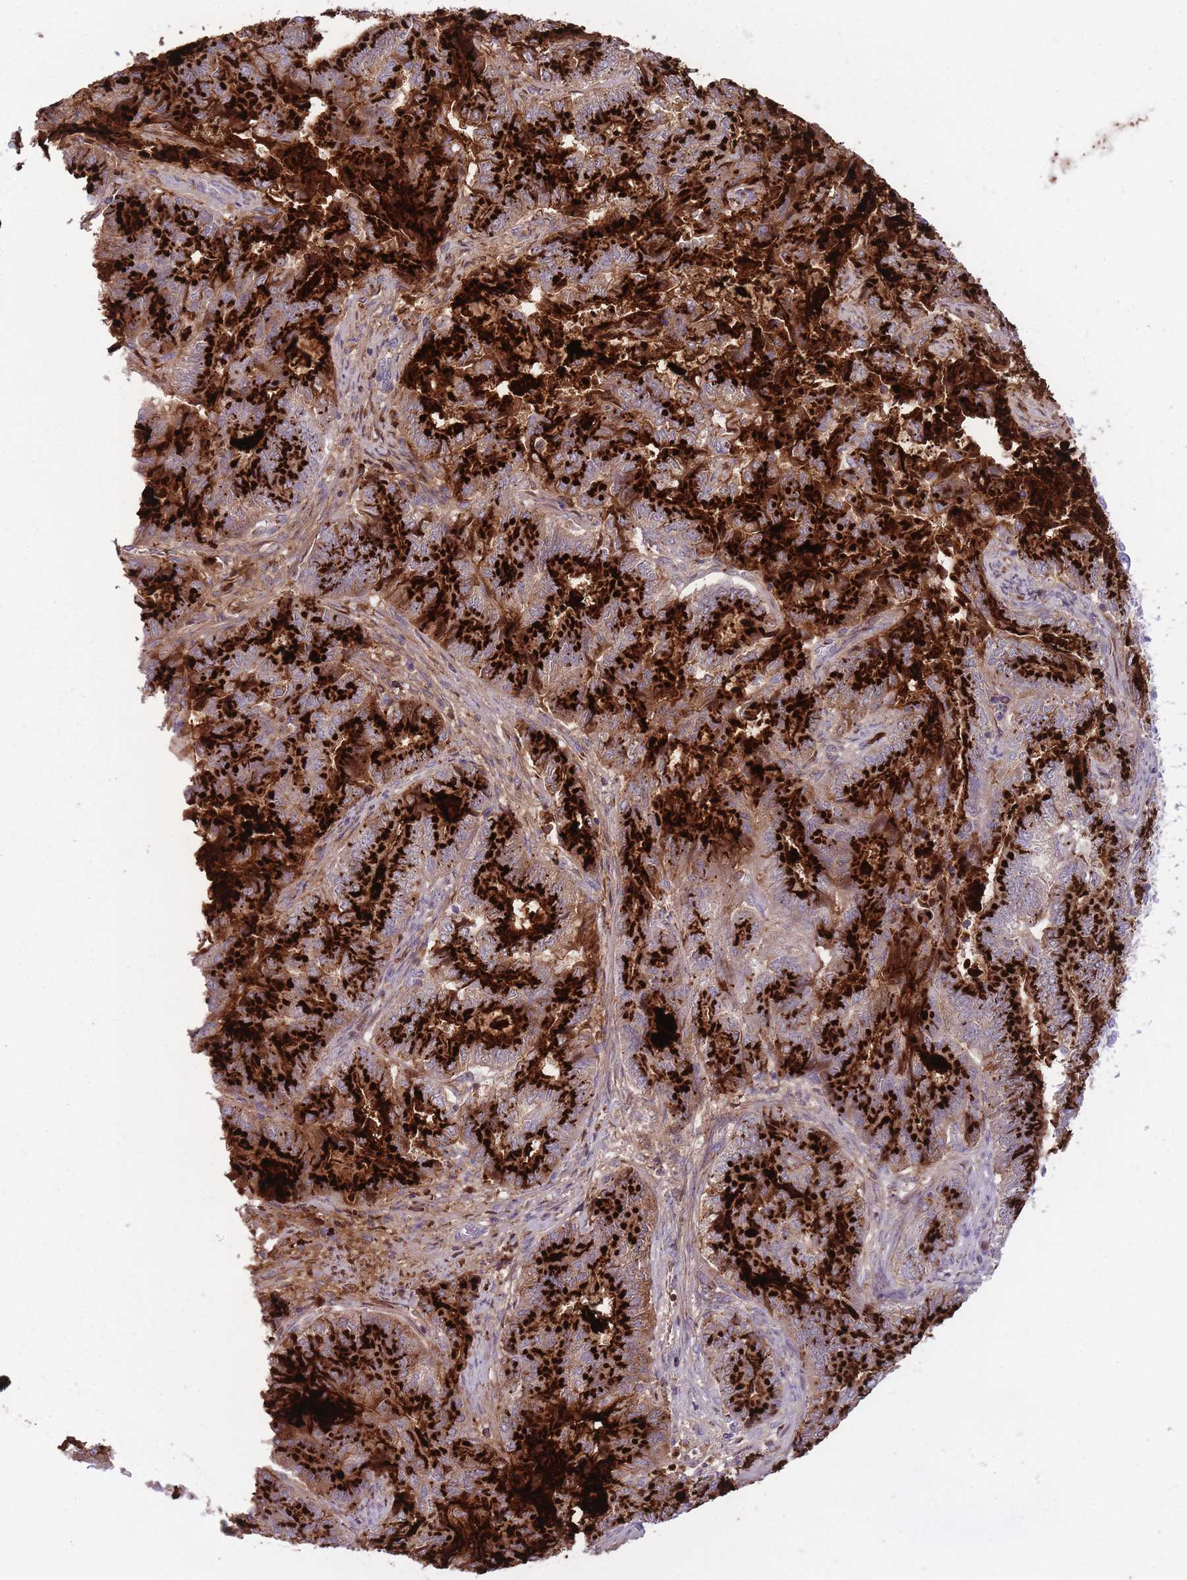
{"staining": {"intensity": "strong", "quantity": ">75%", "location": "cytoplasmic/membranous"}, "tissue": "endometrial cancer", "cell_type": "Tumor cells", "image_type": "cancer", "snomed": [{"axis": "morphology", "description": "Adenocarcinoma, NOS"}, {"axis": "topography", "description": "Endometrium"}], "caption": "The immunohistochemical stain labels strong cytoplasmic/membranous positivity in tumor cells of adenocarcinoma (endometrial) tissue.", "gene": "B4GALT2", "patient": {"sex": "female", "age": 80}}